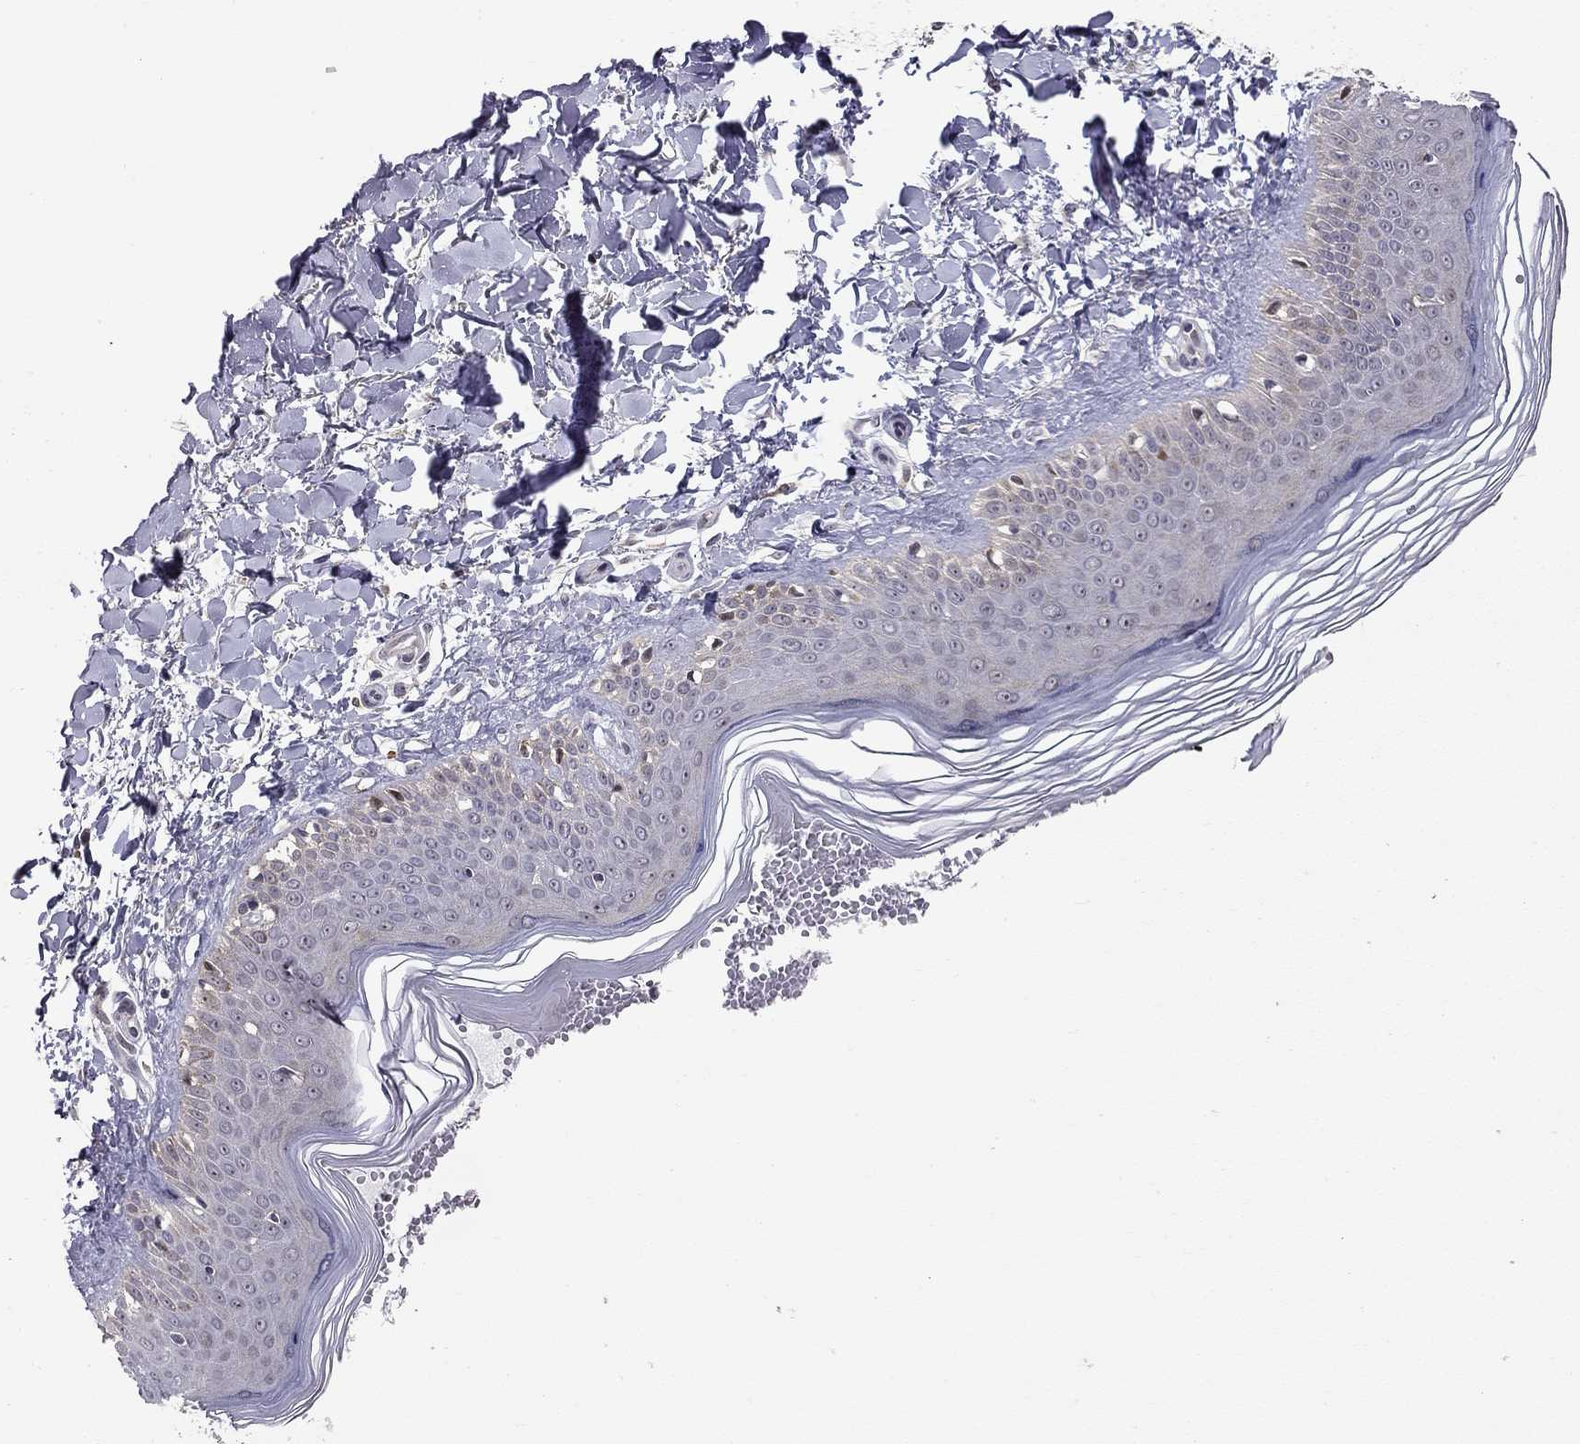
{"staining": {"intensity": "strong", "quantity": "<25%", "location": "nuclear"}, "tissue": "melanoma", "cell_type": "Tumor cells", "image_type": "cancer", "snomed": [{"axis": "morphology", "description": "Malignant melanoma, NOS"}, {"axis": "topography", "description": "Skin"}], "caption": "A brown stain labels strong nuclear positivity of a protein in human malignant melanoma tumor cells.", "gene": "STXBP6", "patient": {"sex": "female", "age": 73}}